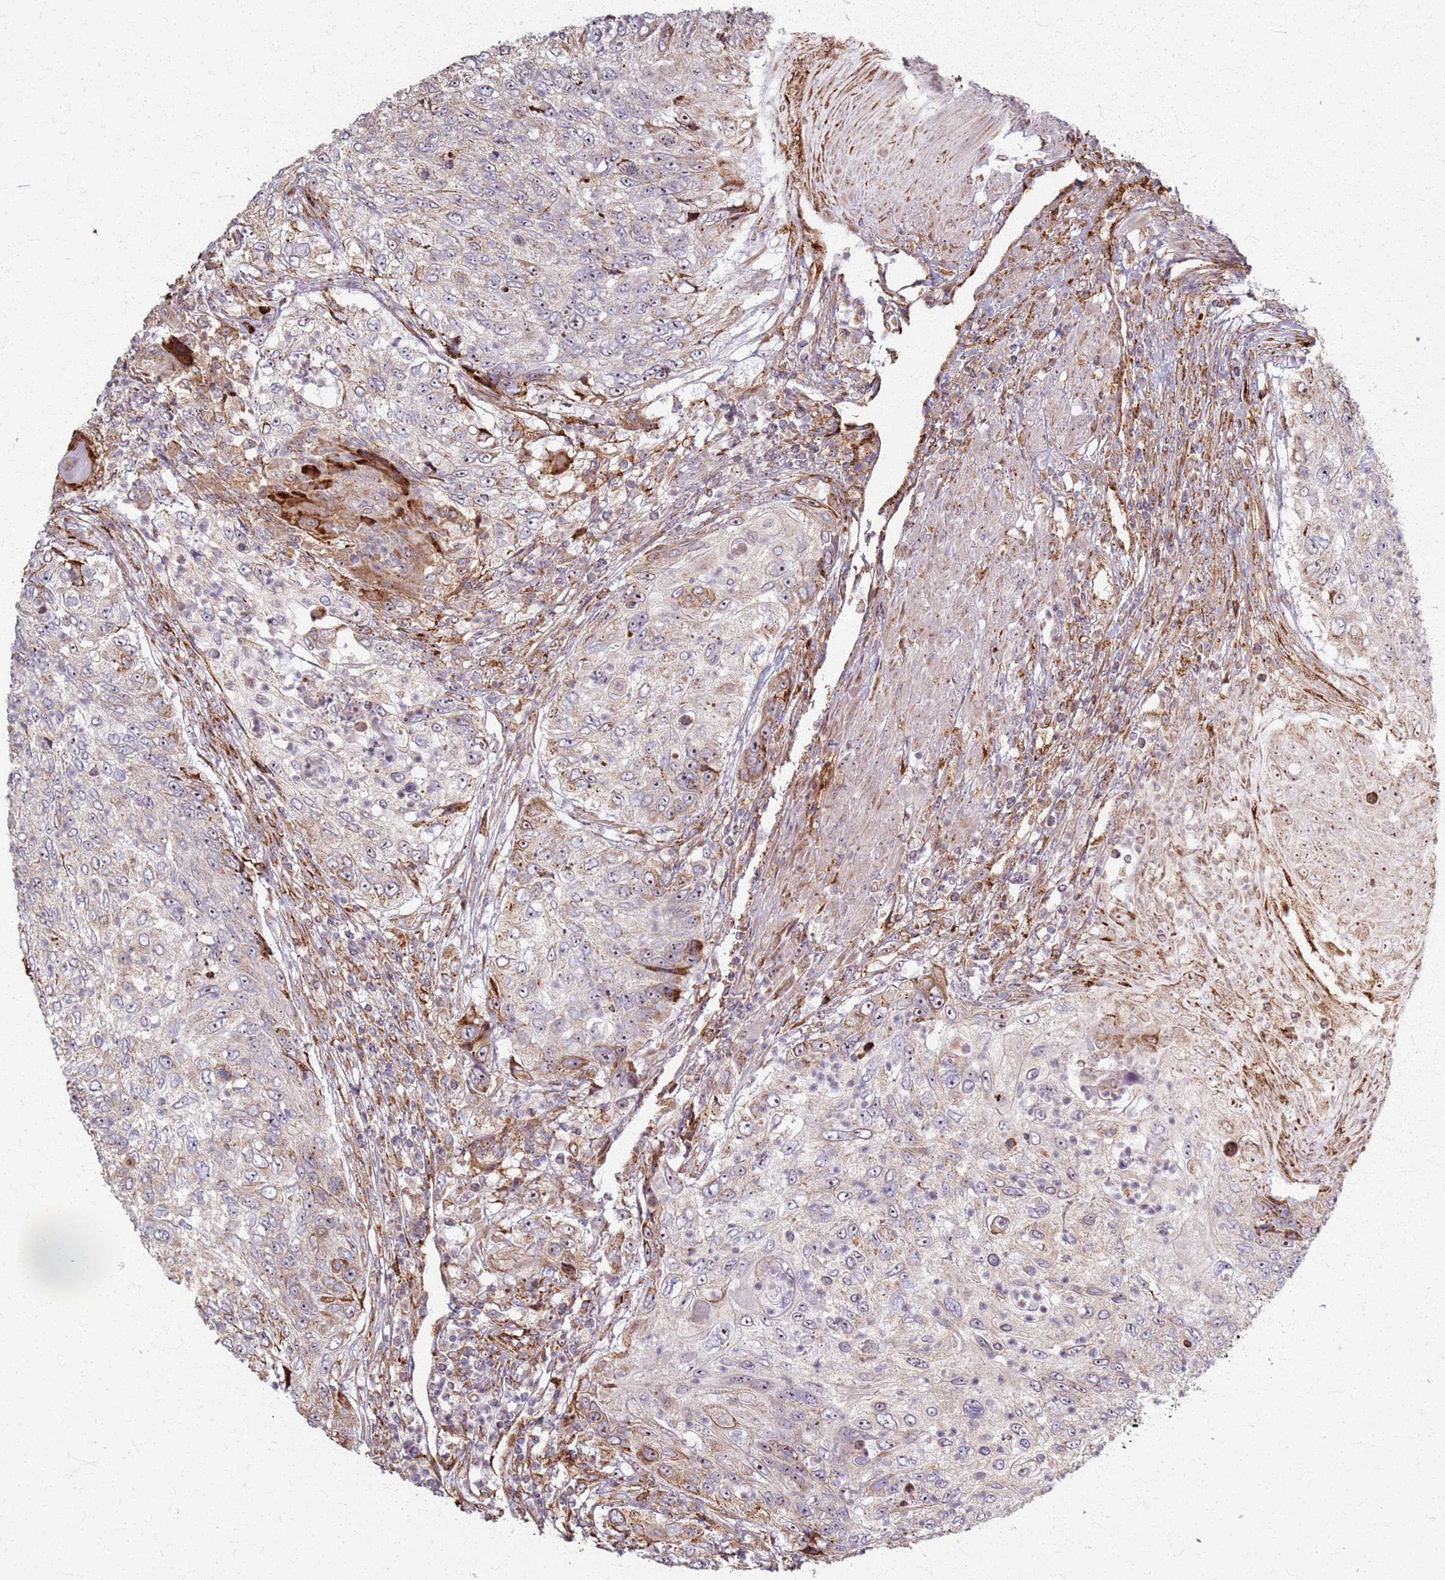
{"staining": {"intensity": "moderate", "quantity": "<25%", "location": "cytoplasmic/membranous,nuclear"}, "tissue": "urothelial cancer", "cell_type": "Tumor cells", "image_type": "cancer", "snomed": [{"axis": "morphology", "description": "Urothelial carcinoma, High grade"}, {"axis": "topography", "description": "Urinary bladder"}], "caption": "Approximately <25% of tumor cells in urothelial cancer display moderate cytoplasmic/membranous and nuclear protein positivity as visualized by brown immunohistochemical staining.", "gene": "KRI1", "patient": {"sex": "female", "age": 60}}